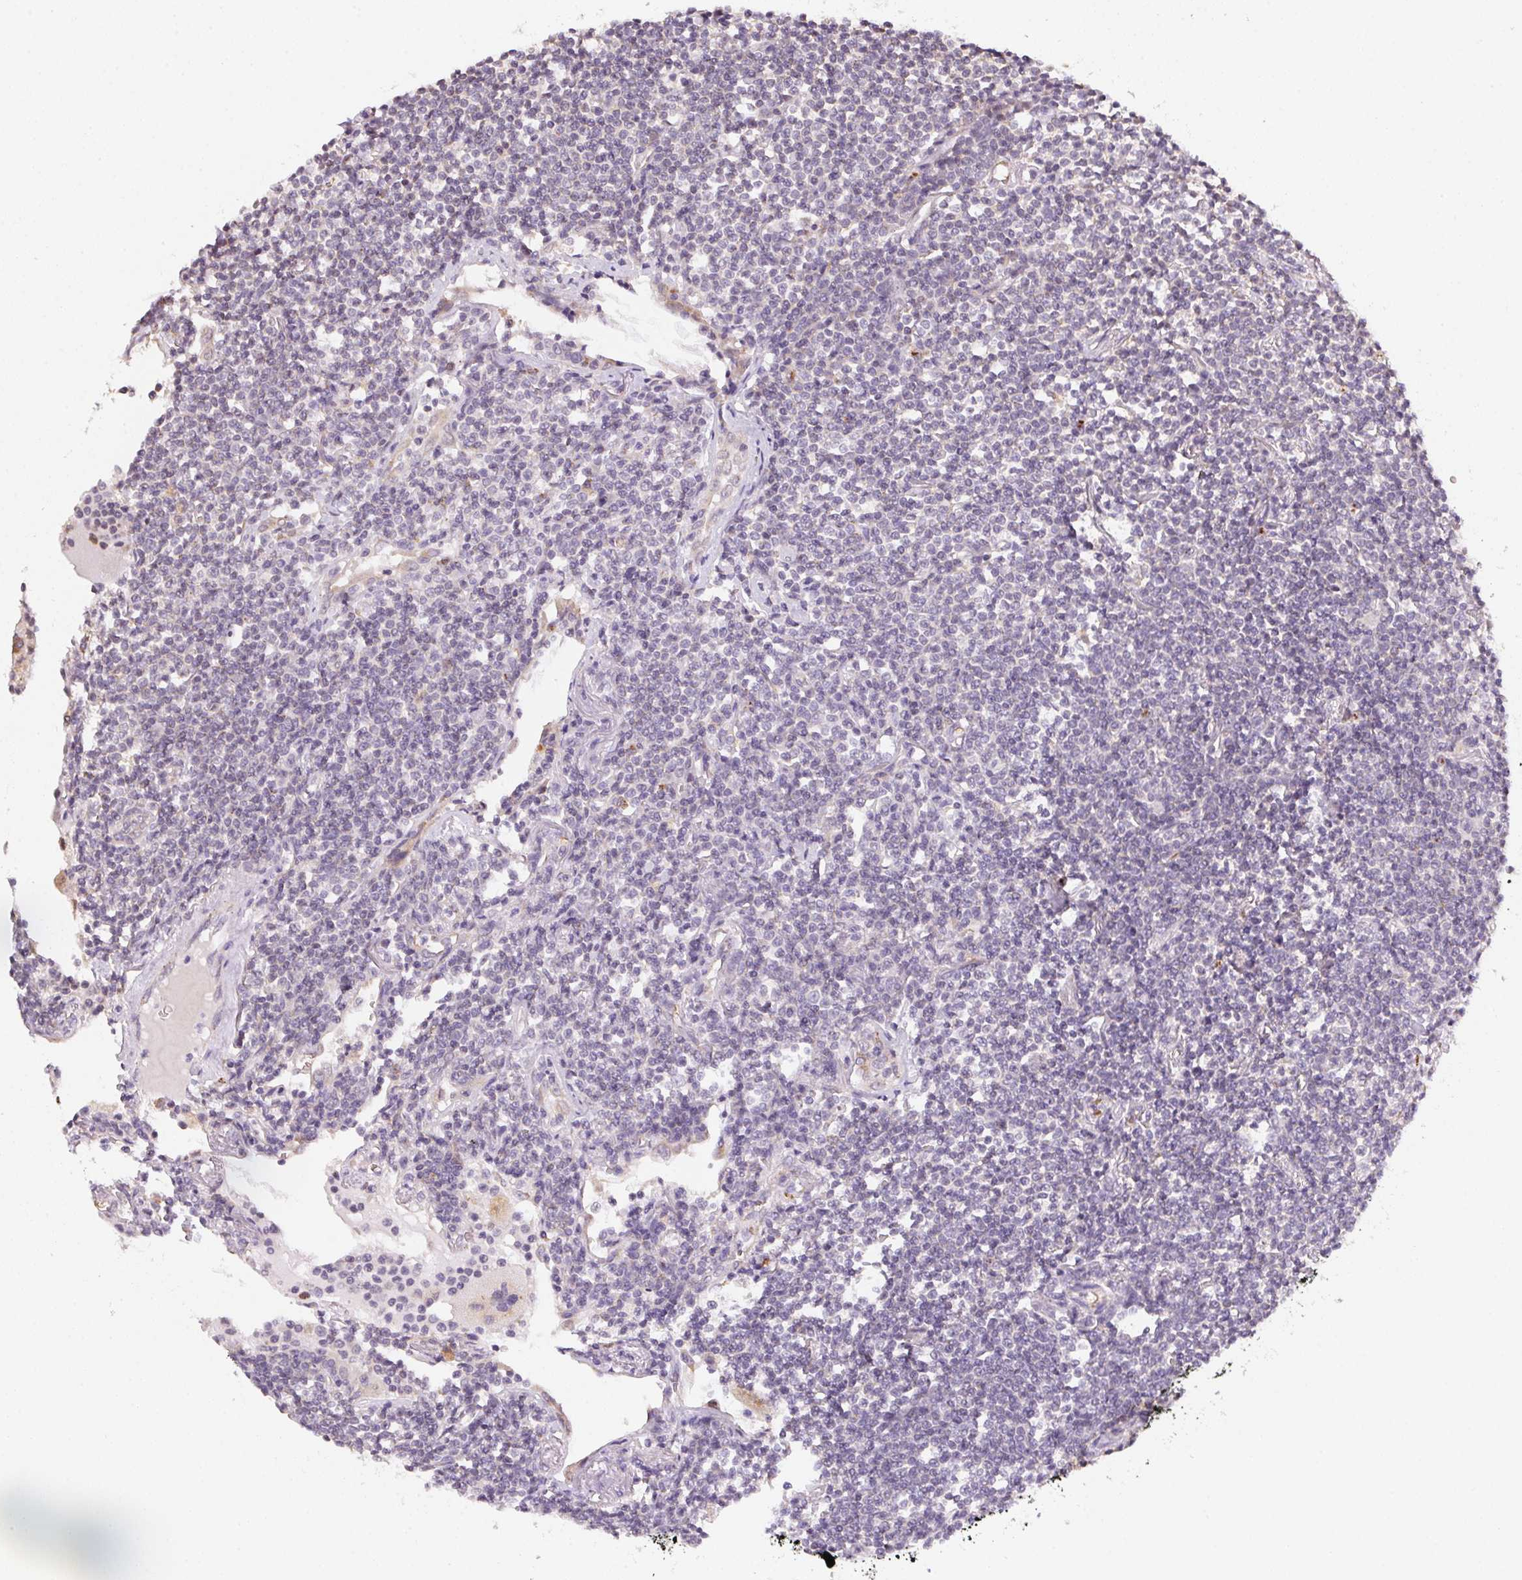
{"staining": {"intensity": "negative", "quantity": "none", "location": "none"}, "tissue": "lymphoma", "cell_type": "Tumor cells", "image_type": "cancer", "snomed": [{"axis": "morphology", "description": "Malignant lymphoma, non-Hodgkin's type, Low grade"}, {"axis": "topography", "description": "Lung"}], "caption": "Immunohistochemistry (IHC) photomicrograph of neoplastic tissue: lymphoma stained with DAB shows no significant protein expression in tumor cells. (DAB immunohistochemistry (IHC) with hematoxylin counter stain).", "gene": "METTL13", "patient": {"sex": "female", "age": 71}}